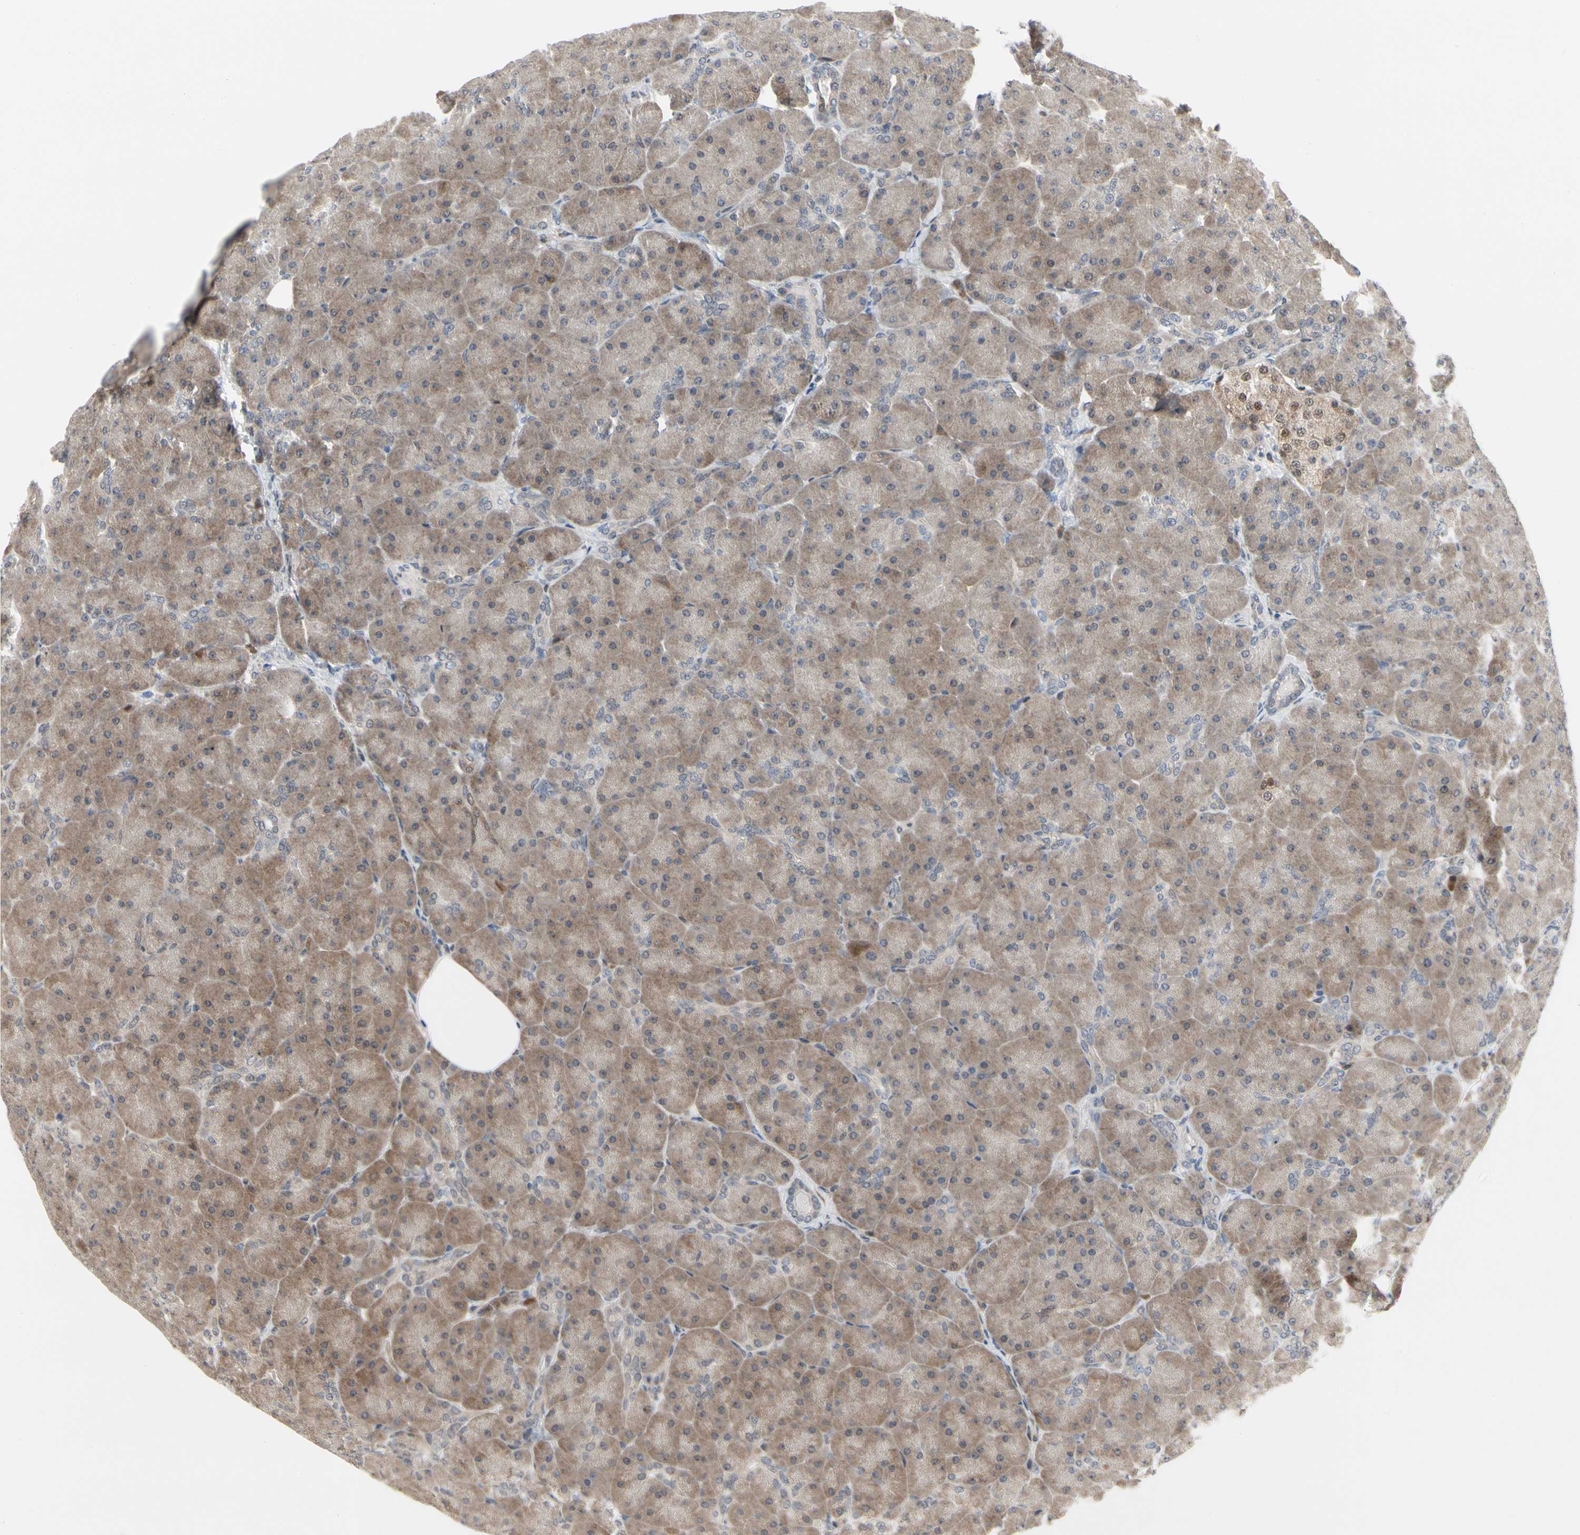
{"staining": {"intensity": "moderate", "quantity": ">75%", "location": "cytoplasmic/membranous"}, "tissue": "pancreas", "cell_type": "Exocrine glandular cells", "image_type": "normal", "snomed": [{"axis": "morphology", "description": "Normal tissue, NOS"}, {"axis": "topography", "description": "Pancreas"}], "caption": "Immunohistochemical staining of benign pancreas displays medium levels of moderate cytoplasmic/membranous expression in approximately >75% of exocrine glandular cells.", "gene": "CDK5", "patient": {"sex": "male", "age": 66}}